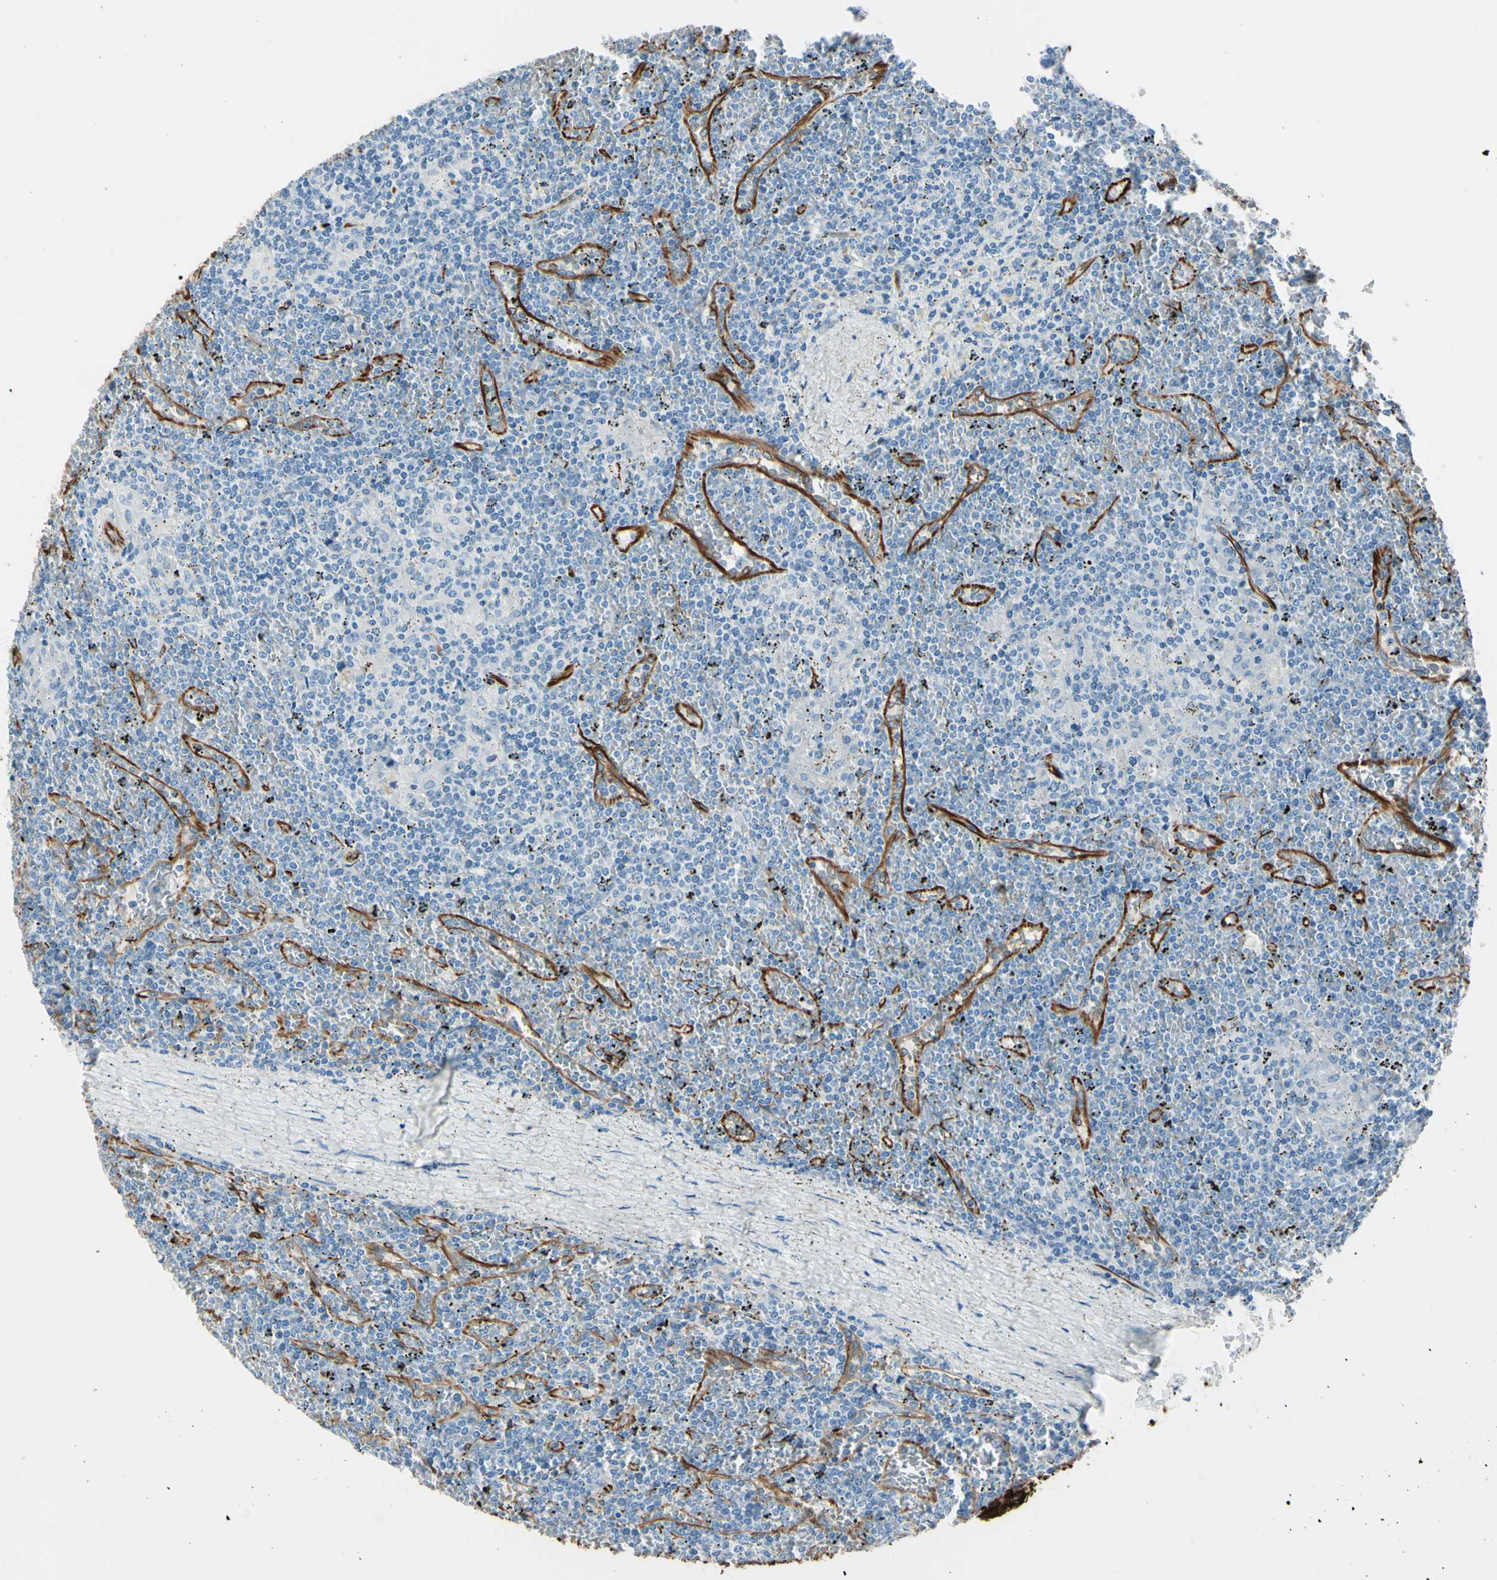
{"staining": {"intensity": "negative", "quantity": "none", "location": "none"}, "tissue": "lymphoma", "cell_type": "Tumor cells", "image_type": "cancer", "snomed": [{"axis": "morphology", "description": "Malignant lymphoma, non-Hodgkin's type, Low grade"}, {"axis": "topography", "description": "Spleen"}], "caption": "IHC of human low-grade malignant lymphoma, non-Hodgkin's type exhibits no expression in tumor cells.", "gene": "PTH2R", "patient": {"sex": "female", "age": 19}}